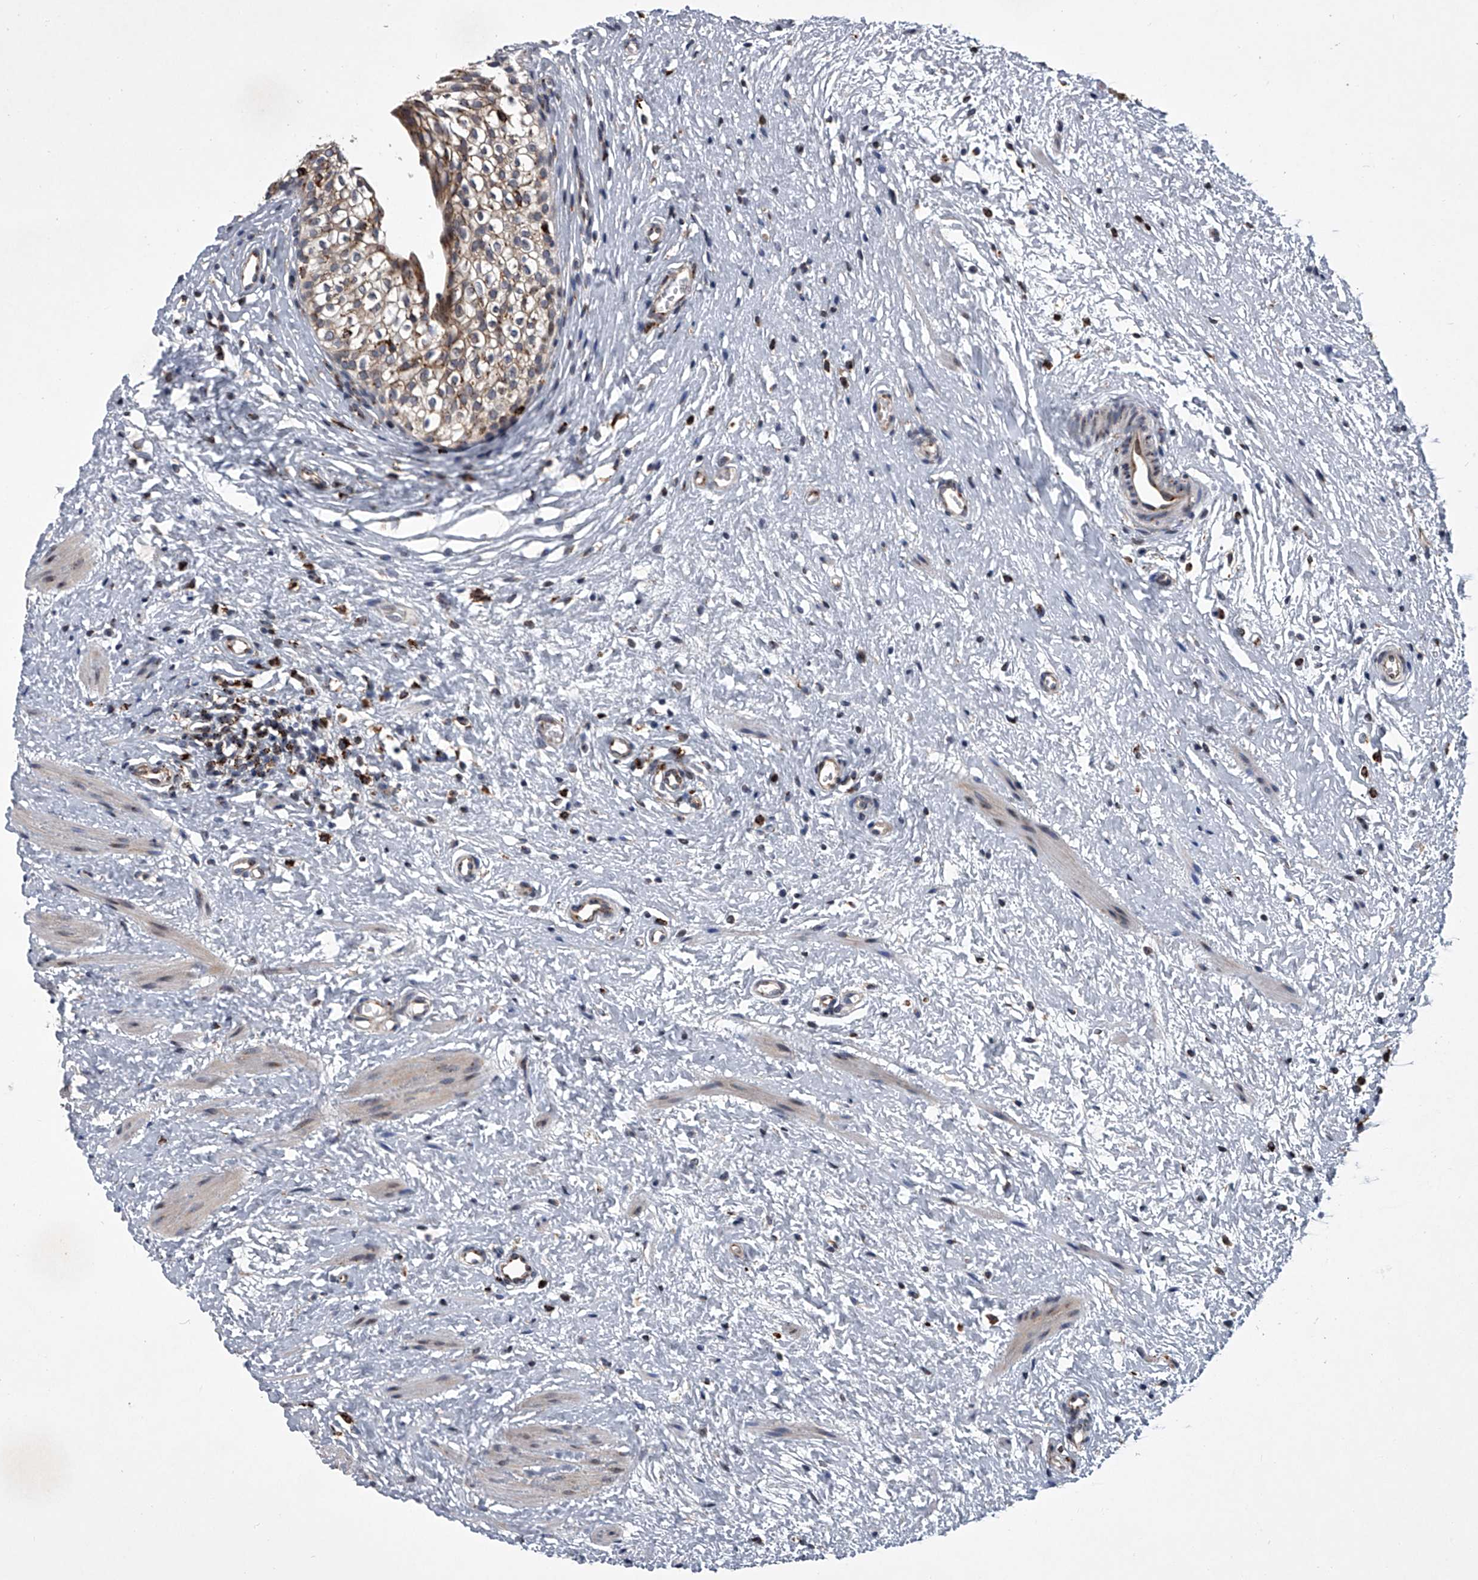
{"staining": {"intensity": "weak", "quantity": "25%-75%", "location": "cytoplasmic/membranous"}, "tissue": "urinary bladder", "cell_type": "Urothelial cells", "image_type": "normal", "snomed": [{"axis": "morphology", "description": "Normal tissue, NOS"}, {"axis": "topography", "description": "Urinary bladder"}], "caption": "Immunohistochemical staining of benign urinary bladder reveals low levels of weak cytoplasmic/membranous staining in about 25%-75% of urothelial cells.", "gene": "TRIM8", "patient": {"sex": "male", "age": 1}}